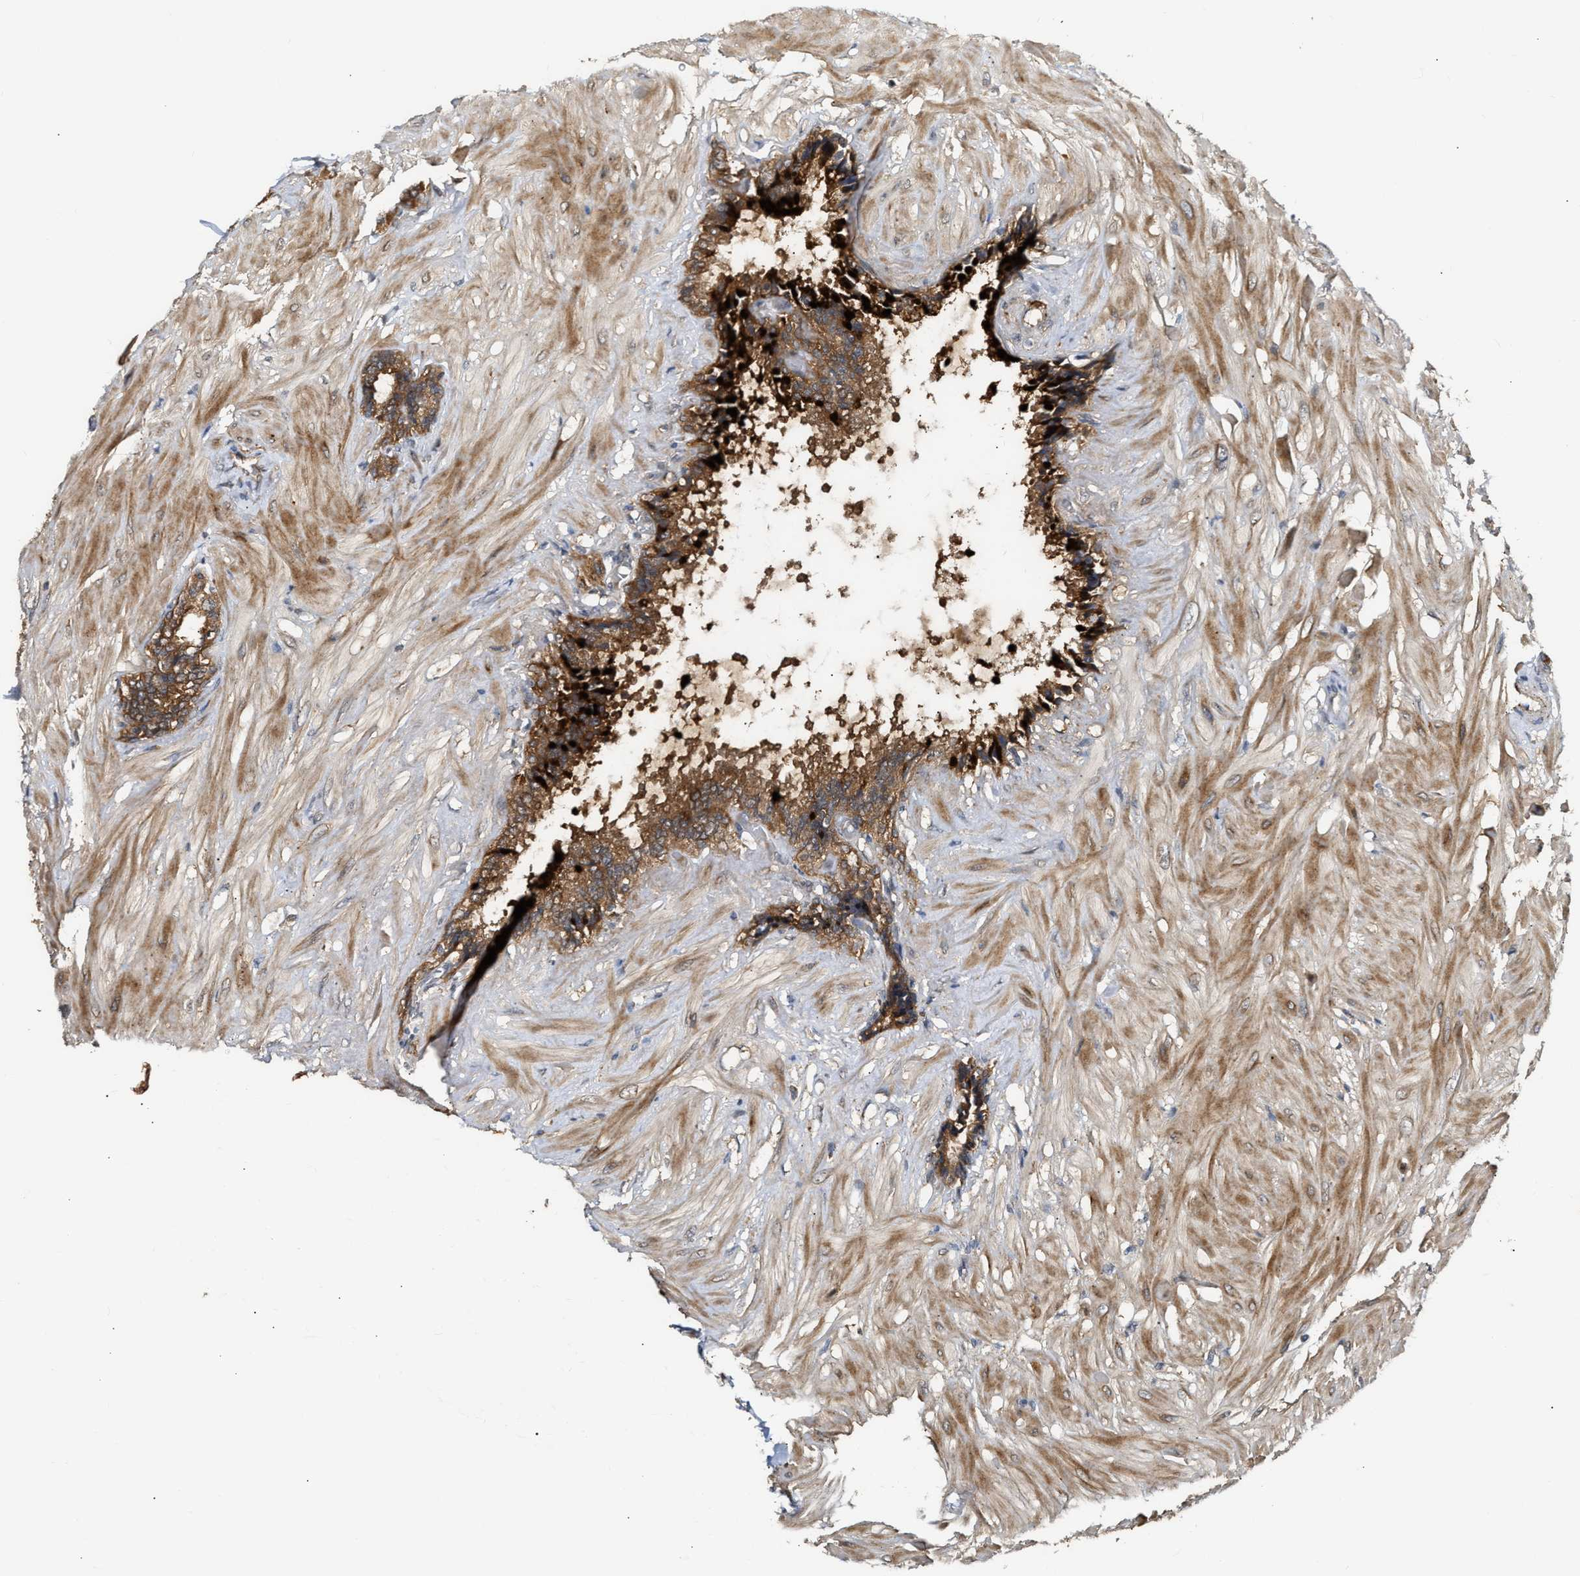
{"staining": {"intensity": "moderate", "quantity": ">75%", "location": "cytoplasmic/membranous"}, "tissue": "seminal vesicle", "cell_type": "Glandular cells", "image_type": "normal", "snomed": [{"axis": "morphology", "description": "Normal tissue, NOS"}, {"axis": "topography", "description": "Seminal veicle"}], "caption": "High-magnification brightfield microscopy of benign seminal vesicle stained with DAB (3,3'-diaminobenzidine) (brown) and counterstained with hematoxylin (blue). glandular cells exhibit moderate cytoplasmic/membranous positivity is identified in approximately>75% of cells. (DAB (3,3'-diaminobenzidine) IHC, brown staining for protein, blue staining for nuclei).", "gene": "EXTL2", "patient": {"sex": "male", "age": 46}}